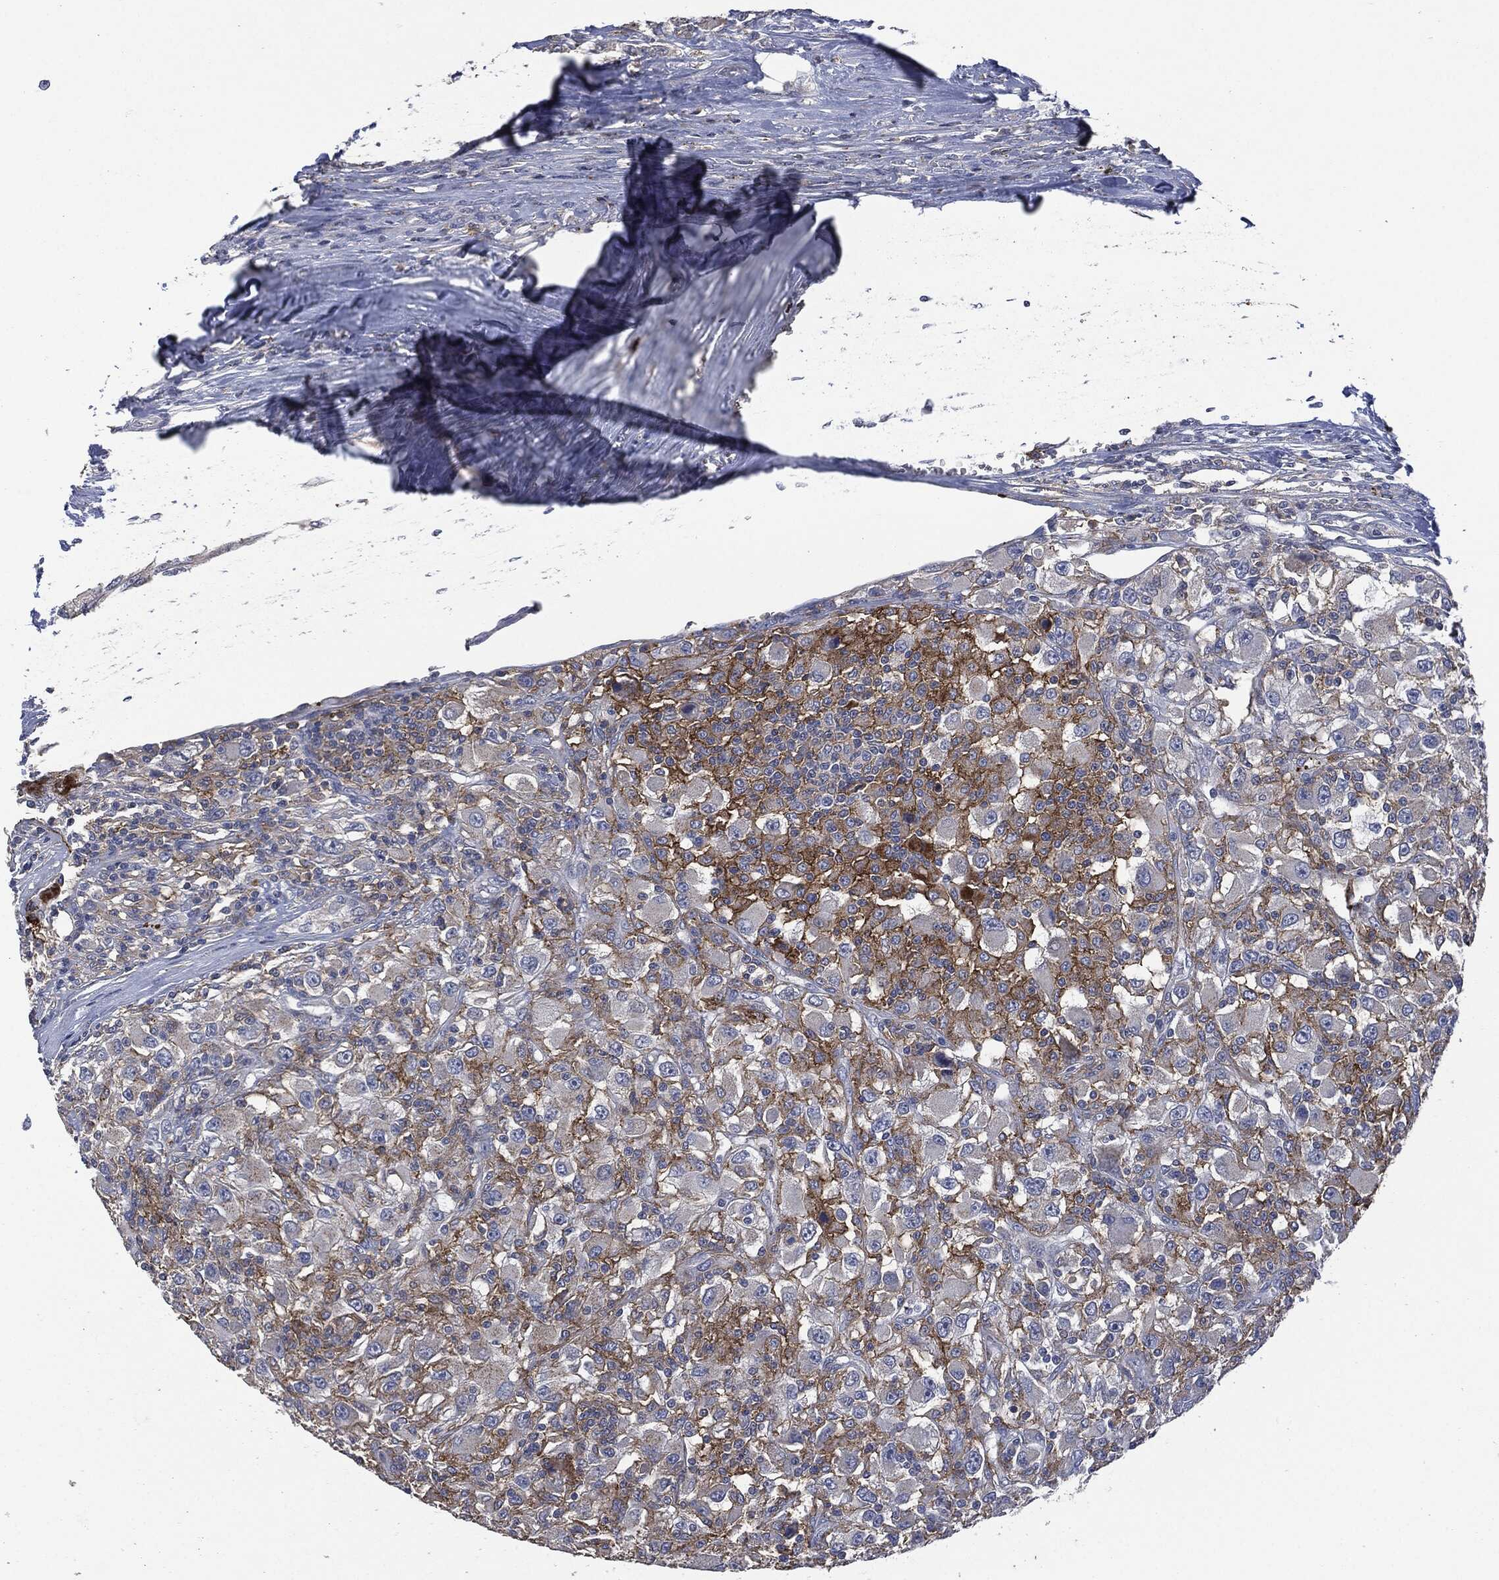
{"staining": {"intensity": "negative", "quantity": "none", "location": "none"}, "tissue": "renal cancer", "cell_type": "Tumor cells", "image_type": "cancer", "snomed": [{"axis": "morphology", "description": "Adenocarcinoma, NOS"}, {"axis": "topography", "description": "Kidney"}], "caption": "High power microscopy histopathology image of an immunohistochemistry image of adenocarcinoma (renal), revealing no significant expression in tumor cells.", "gene": "CD33", "patient": {"sex": "female", "age": 67}}